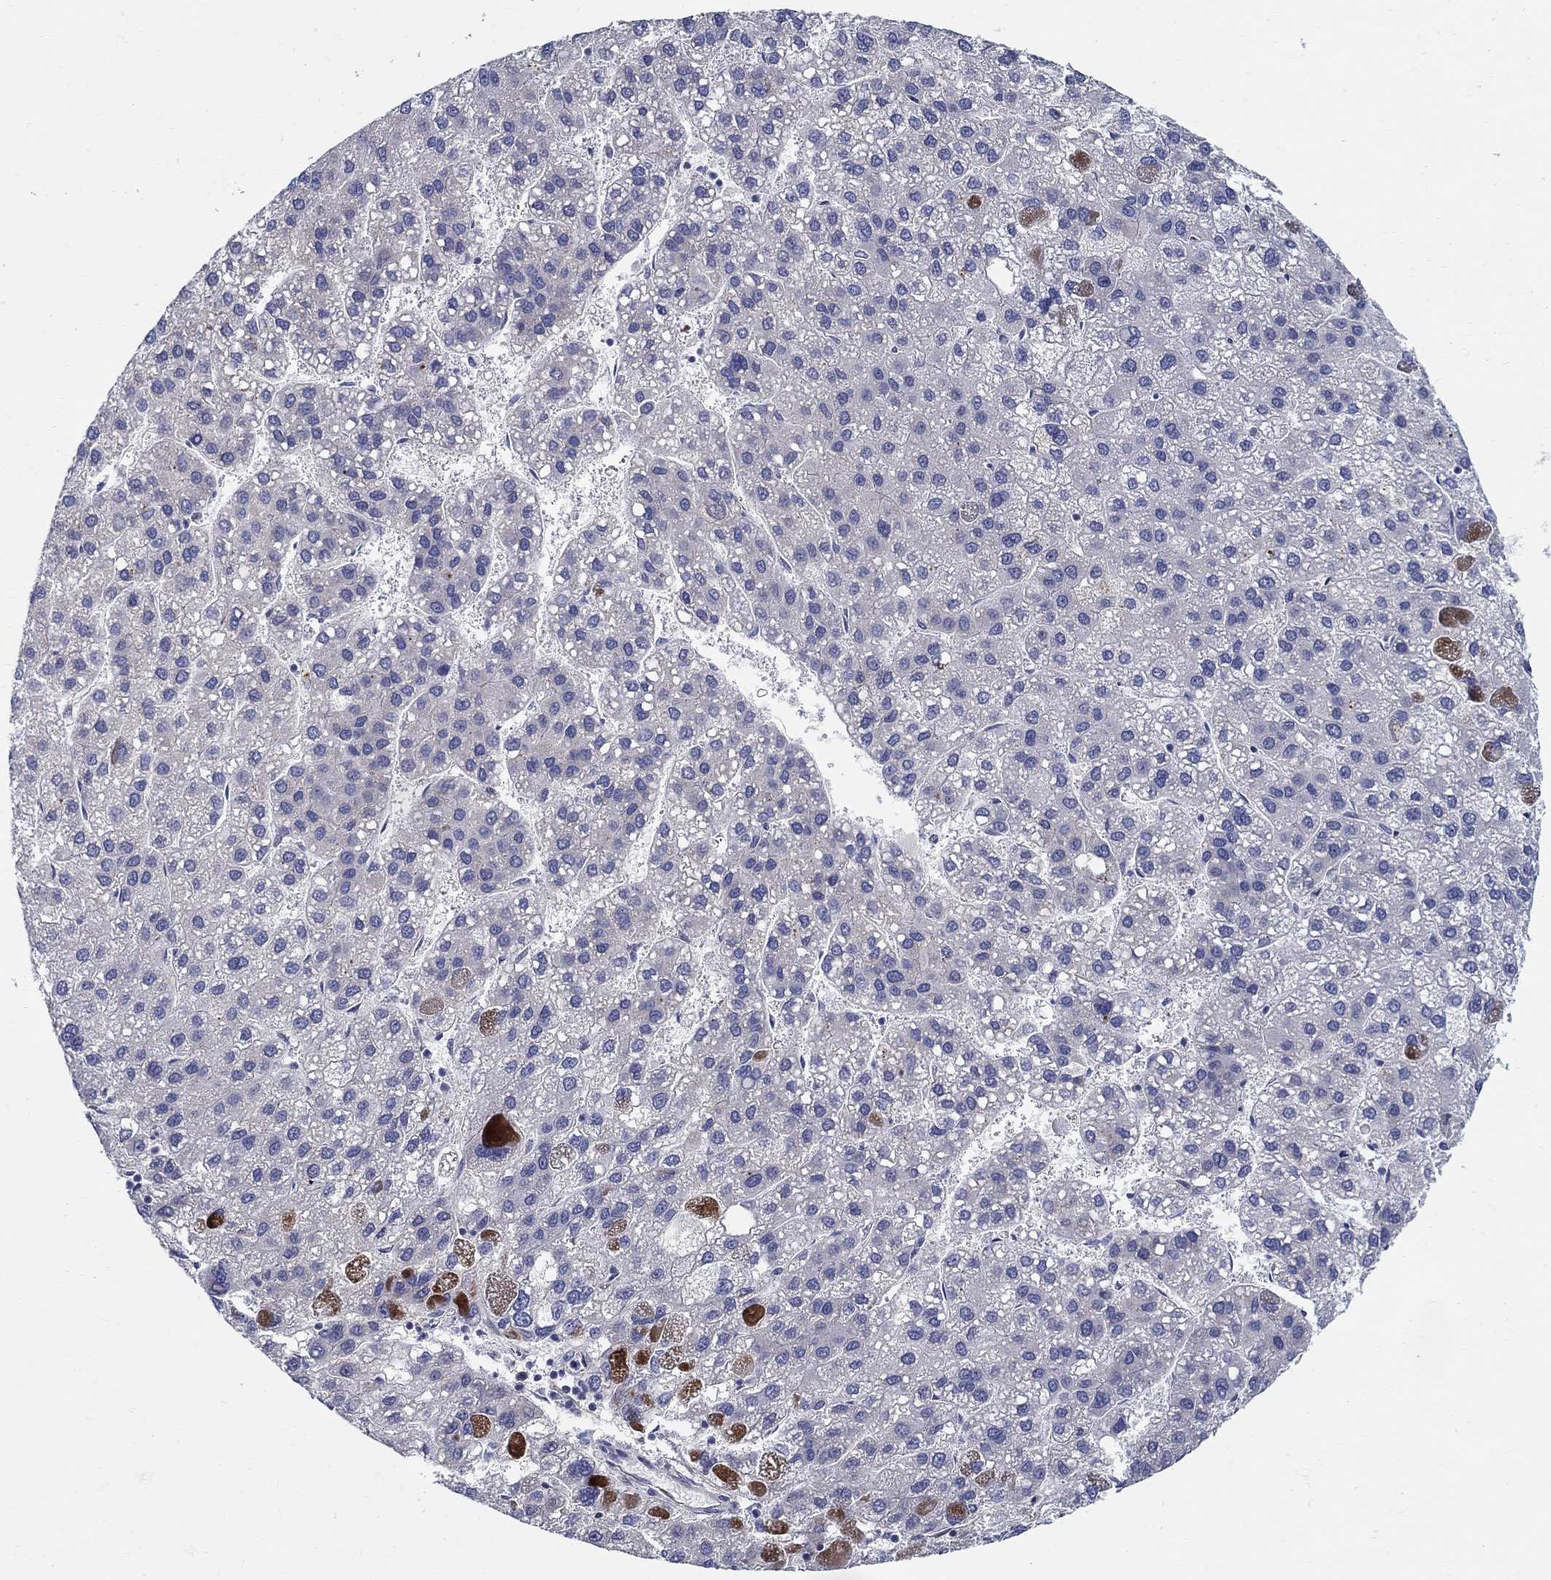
{"staining": {"intensity": "moderate", "quantity": "<25%", "location": "nuclear"}, "tissue": "liver cancer", "cell_type": "Tumor cells", "image_type": "cancer", "snomed": [{"axis": "morphology", "description": "Carcinoma, Hepatocellular, NOS"}, {"axis": "topography", "description": "Liver"}], "caption": "Immunohistochemical staining of human liver cancer (hepatocellular carcinoma) shows low levels of moderate nuclear positivity in about <25% of tumor cells. Immunohistochemistry (ihc) stains the protein of interest in brown and the nuclei are stained blue.", "gene": "C16orf46", "patient": {"sex": "female", "age": 82}}